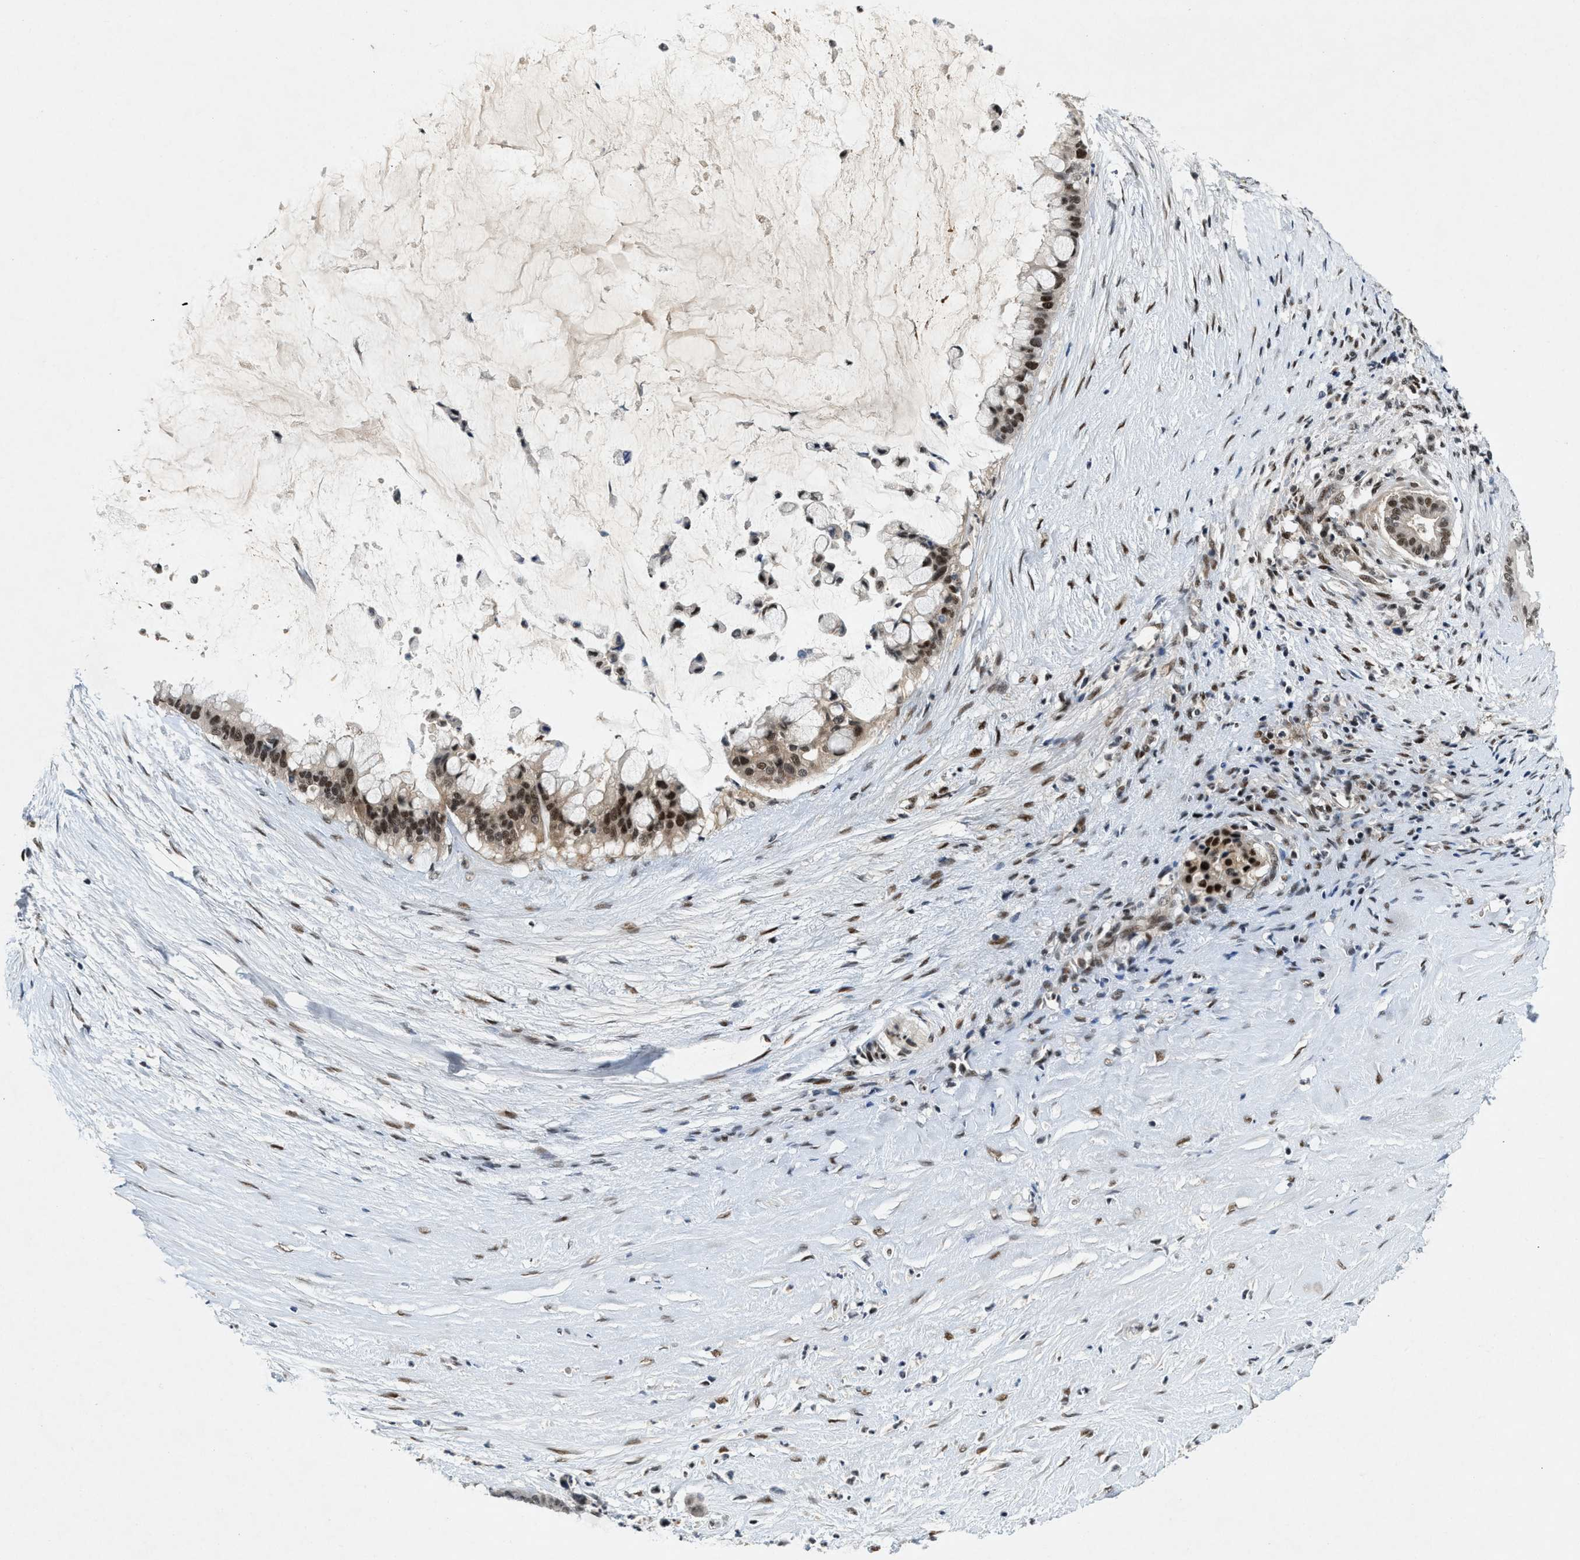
{"staining": {"intensity": "strong", "quantity": ">75%", "location": "nuclear"}, "tissue": "pancreatic cancer", "cell_type": "Tumor cells", "image_type": "cancer", "snomed": [{"axis": "morphology", "description": "Adenocarcinoma, NOS"}, {"axis": "topography", "description": "Pancreas"}], "caption": "Pancreatic cancer (adenocarcinoma) stained for a protein demonstrates strong nuclear positivity in tumor cells.", "gene": "NCOA1", "patient": {"sex": "male", "age": 41}}